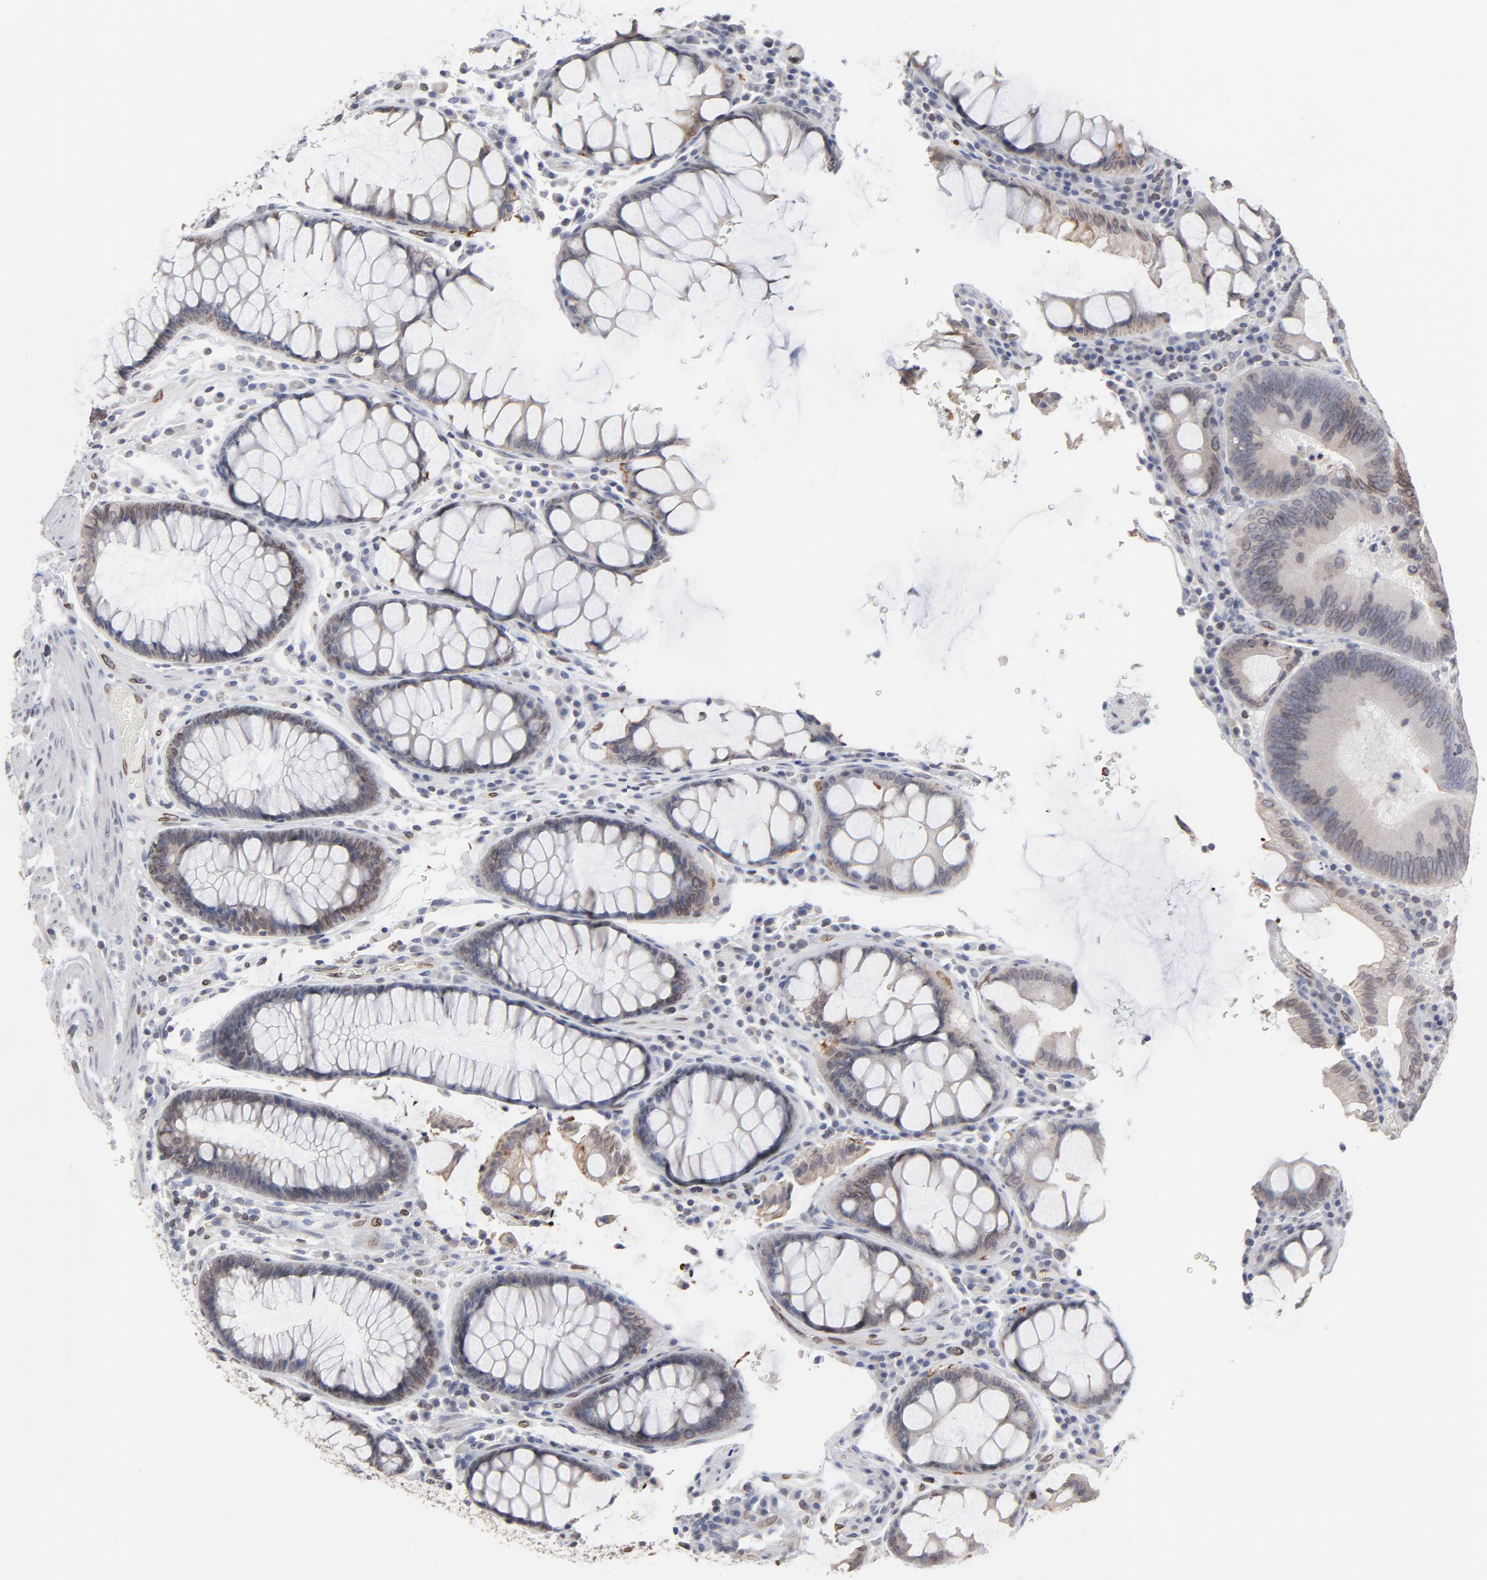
{"staining": {"intensity": "weak", "quantity": "<25%", "location": "cytoplasmic/membranous,nuclear"}, "tissue": "colorectal cancer", "cell_type": "Tumor cells", "image_type": "cancer", "snomed": [{"axis": "morphology", "description": "Normal tissue, NOS"}, {"axis": "morphology", "description": "Adenocarcinoma, NOS"}, {"axis": "topography", "description": "Colon"}], "caption": "Tumor cells are negative for protein expression in human colorectal cancer (adenocarcinoma).", "gene": "SYNE2", "patient": {"sex": "female", "age": 78}}